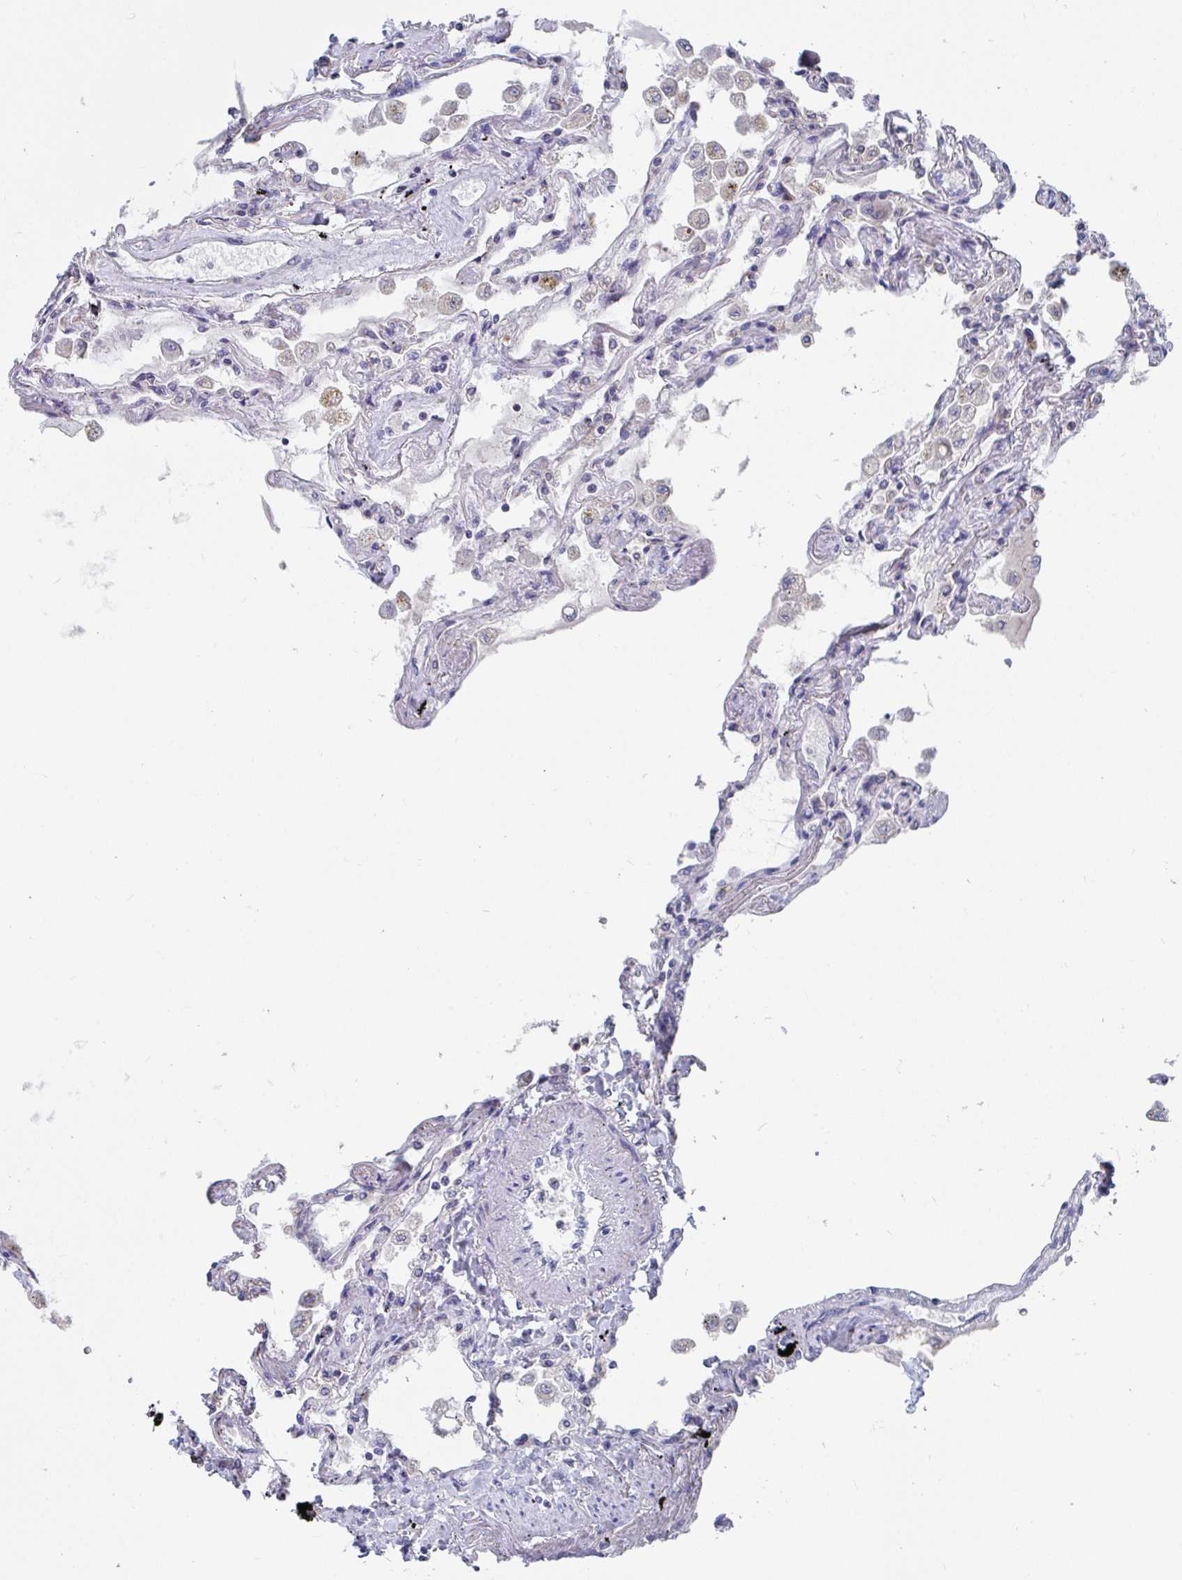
{"staining": {"intensity": "negative", "quantity": "none", "location": "none"}, "tissue": "lung", "cell_type": "Alveolar cells", "image_type": "normal", "snomed": [{"axis": "morphology", "description": "Normal tissue, NOS"}, {"axis": "morphology", "description": "Adenocarcinoma, NOS"}, {"axis": "topography", "description": "Cartilage tissue"}, {"axis": "topography", "description": "Lung"}], "caption": "Immunohistochemical staining of benign lung shows no significant positivity in alveolar cells. The staining is performed using DAB (3,3'-diaminobenzidine) brown chromogen with nuclei counter-stained in using hematoxylin.", "gene": "TAS2R39", "patient": {"sex": "female", "age": 67}}